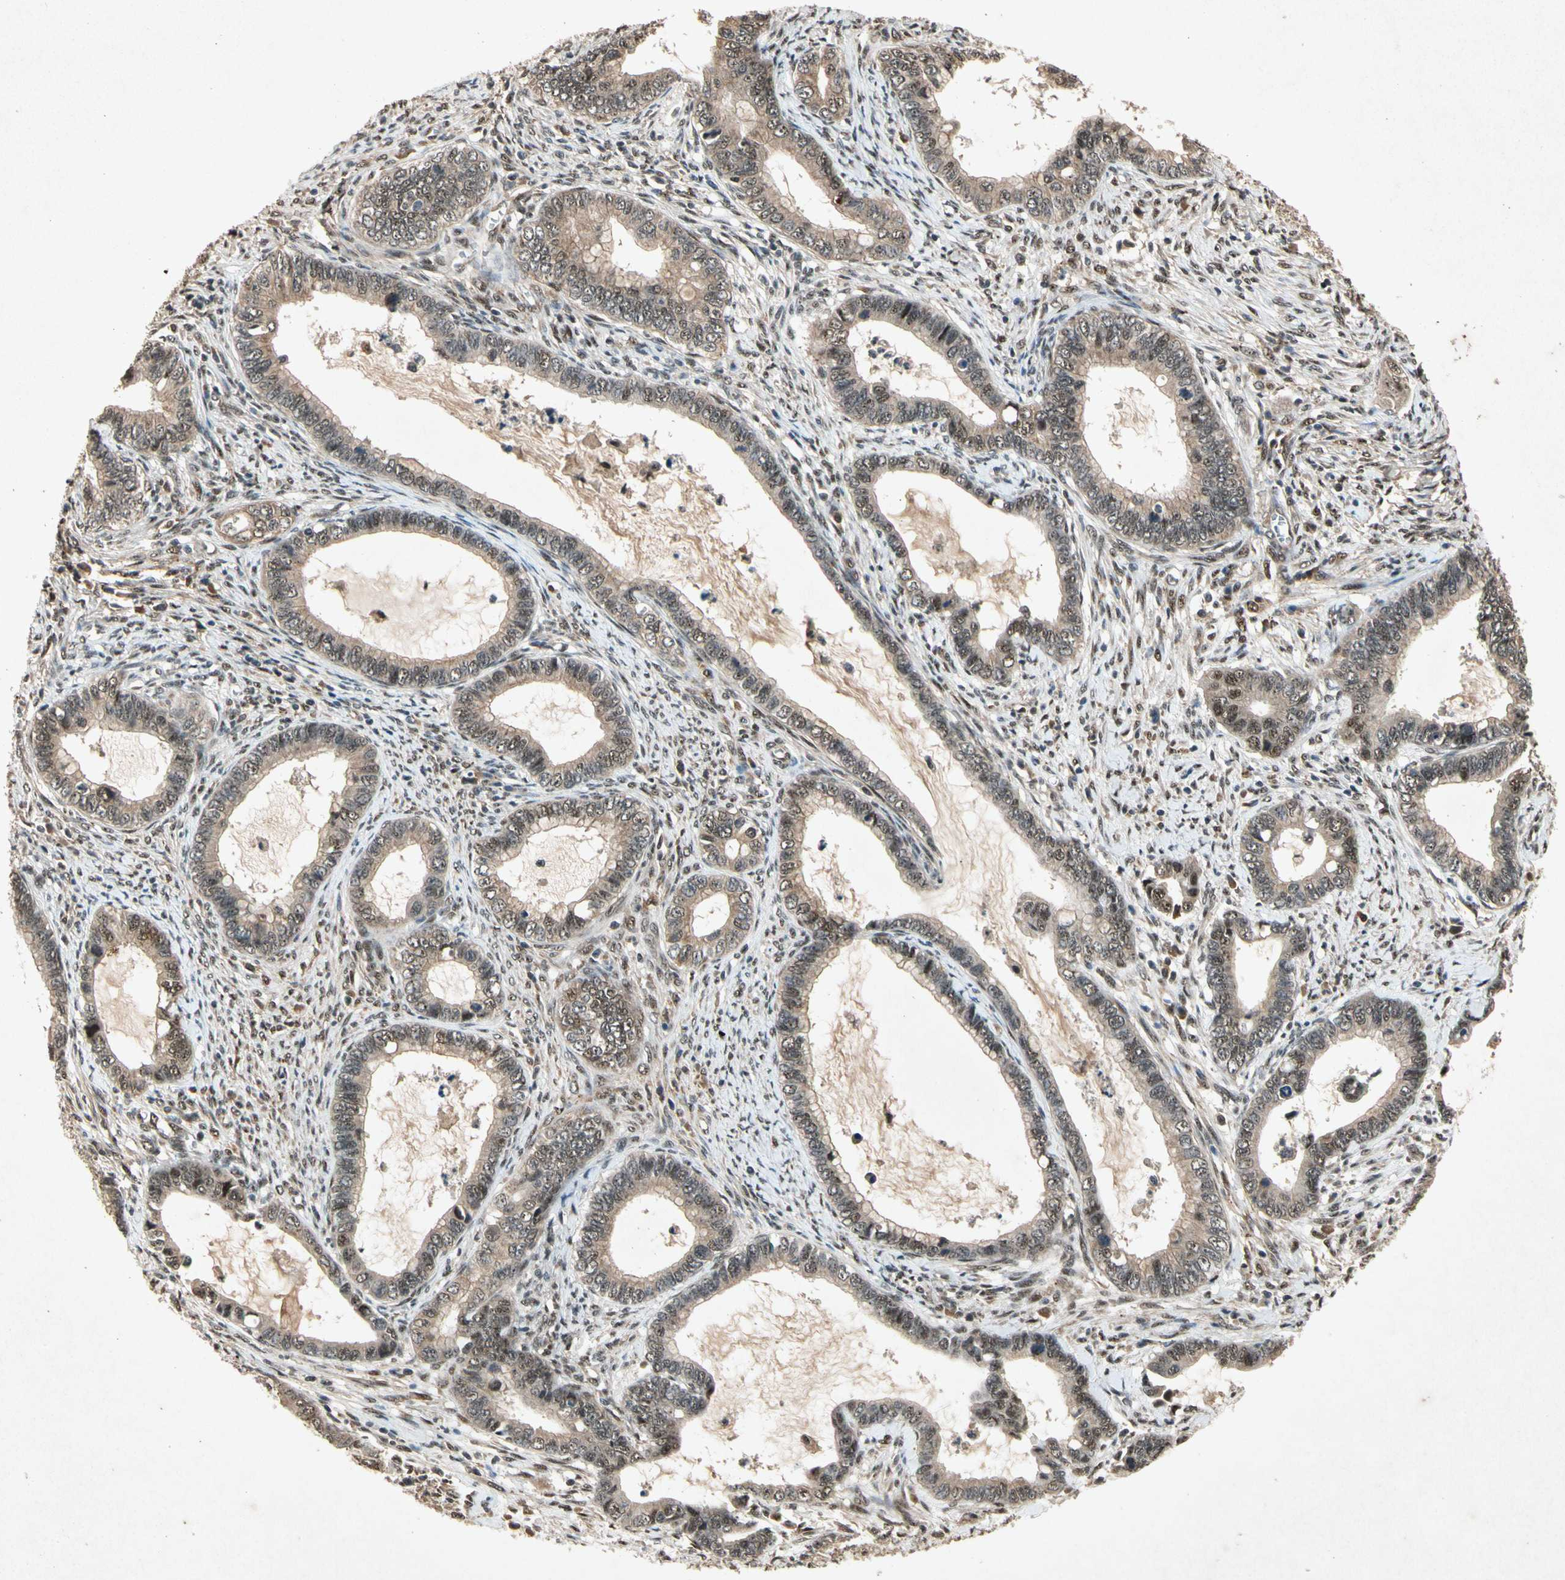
{"staining": {"intensity": "moderate", "quantity": ">75%", "location": "cytoplasmic/membranous,nuclear"}, "tissue": "cervical cancer", "cell_type": "Tumor cells", "image_type": "cancer", "snomed": [{"axis": "morphology", "description": "Adenocarcinoma, NOS"}, {"axis": "topography", "description": "Cervix"}], "caption": "Immunohistochemistry of human cervical cancer exhibits medium levels of moderate cytoplasmic/membranous and nuclear staining in about >75% of tumor cells.", "gene": "PML", "patient": {"sex": "female", "age": 44}}